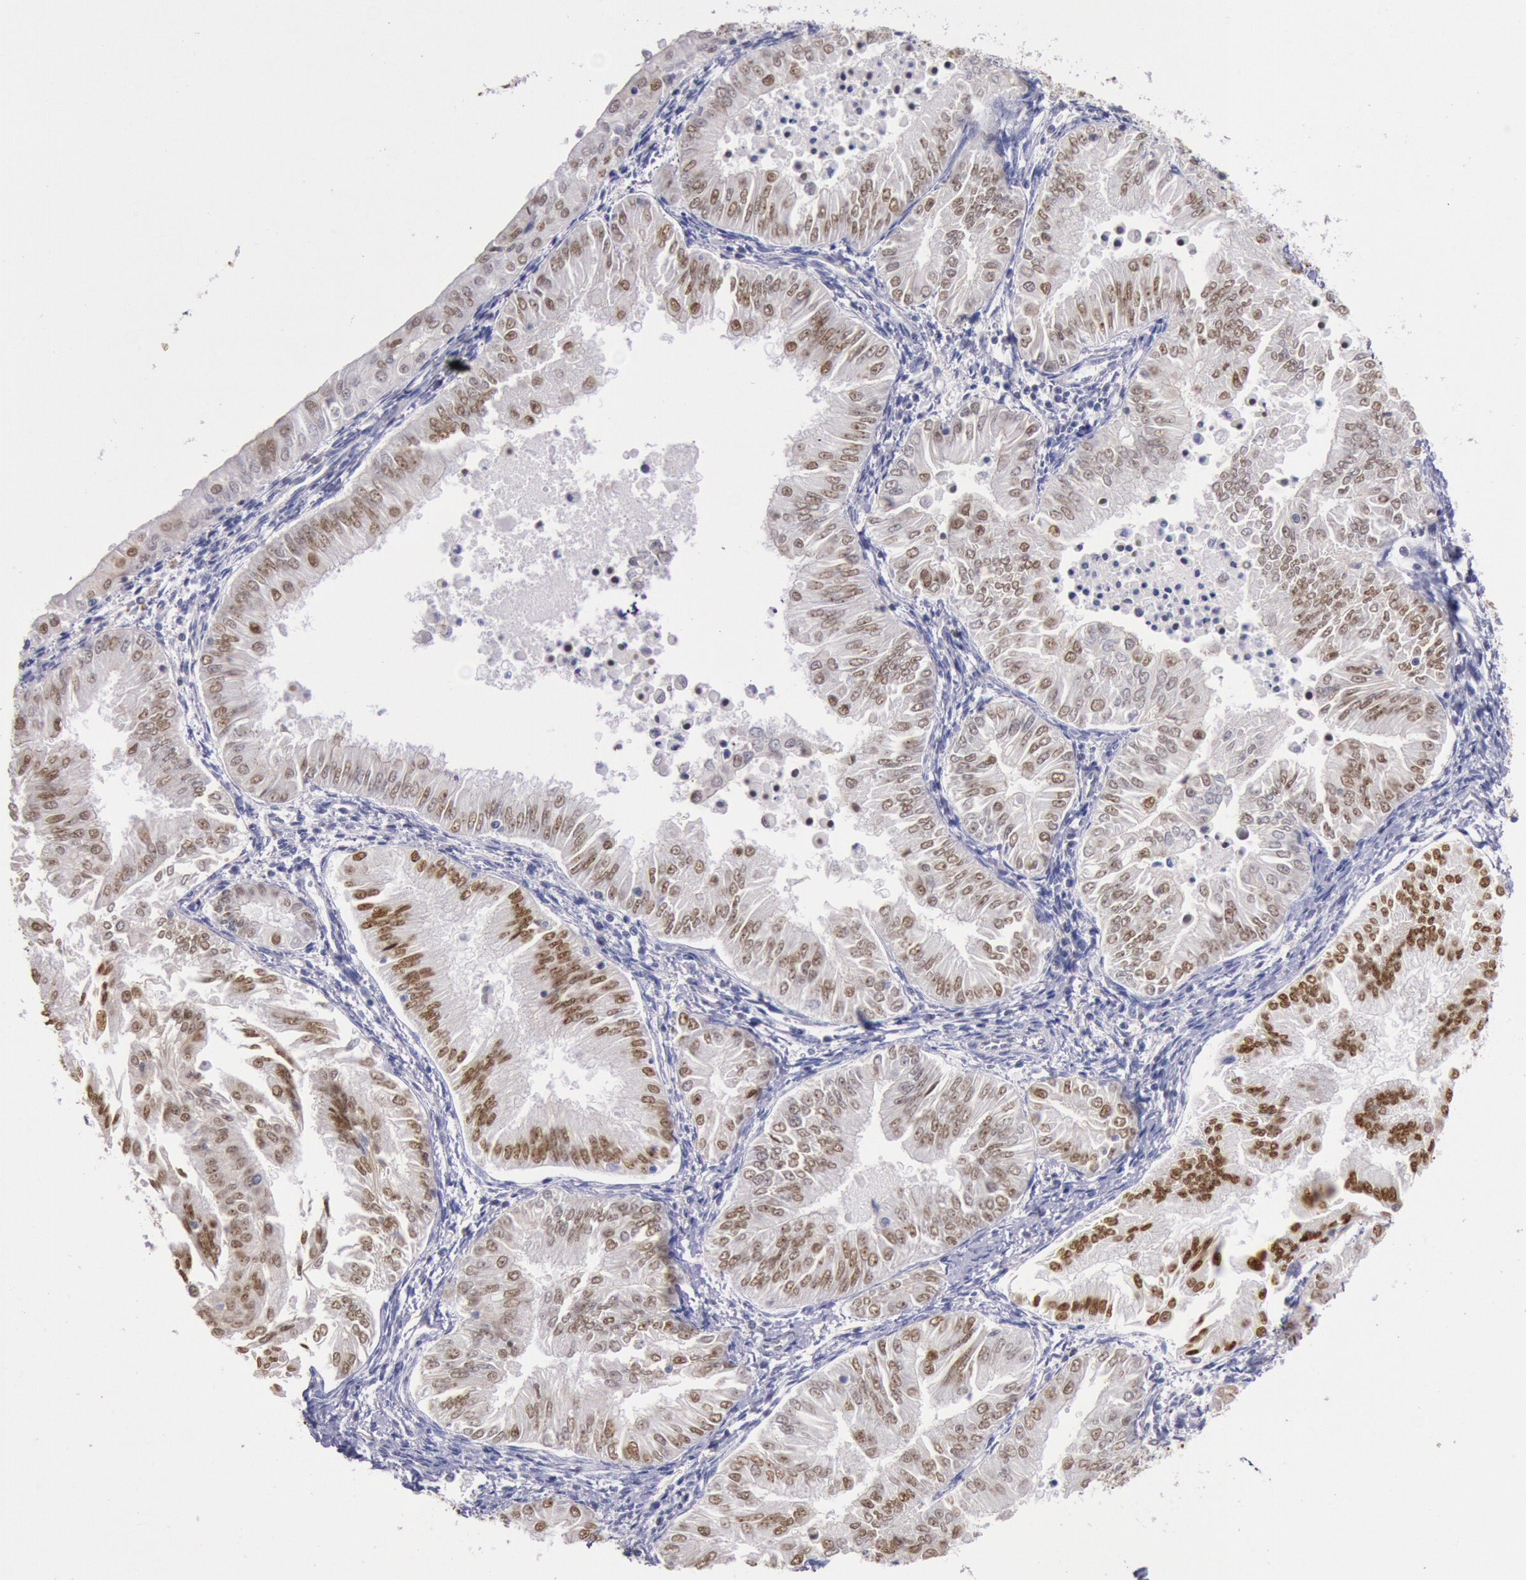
{"staining": {"intensity": "moderate", "quantity": ">75%", "location": "nuclear"}, "tissue": "endometrial cancer", "cell_type": "Tumor cells", "image_type": "cancer", "snomed": [{"axis": "morphology", "description": "Adenocarcinoma, NOS"}, {"axis": "topography", "description": "Endometrium"}], "caption": "Immunohistochemical staining of endometrial cancer demonstrates medium levels of moderate nuclear expression in about >75% of tumor cells.", "gene": "RPS6KA5", "patient": {"sex": "female", "age": 53}}